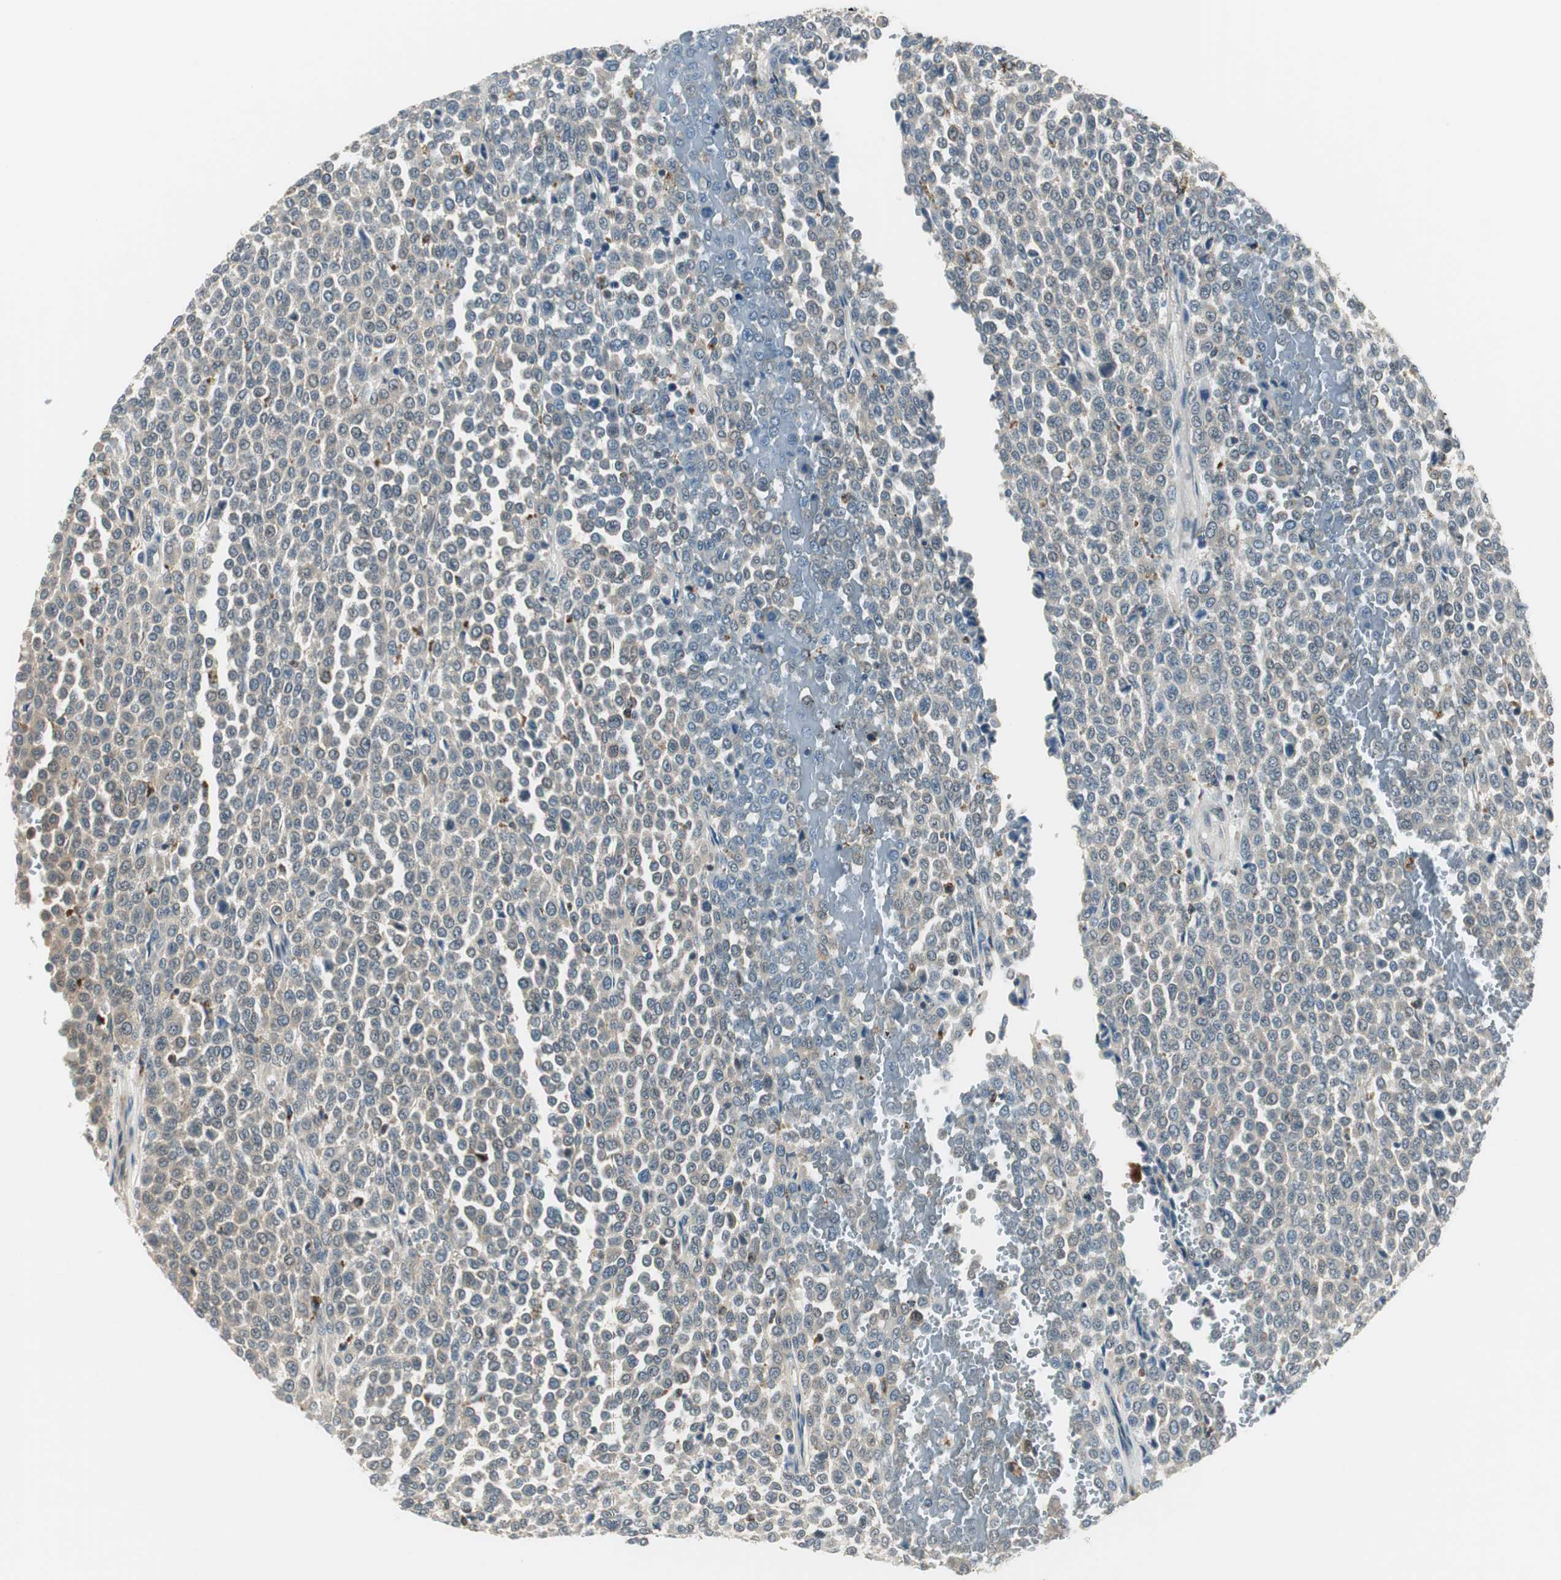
{"staining": {"intensity": "weak", "quantity": "<25%", "location": "cytoplasmic/membranous"}, "tissue": "melanoma", "cell_type": "Tumor cells", "image_type": "cancer", "snomed": [{"axis": "morphology", "description": "Malignant melanoma, Metastatic site"}, {"axis": "topography", "description": "Pancreas"}], "caption": "Tumor cells are negative for brown protein staining in melanoma.", "gene": "NCK1", "patient": {"sex": "female", "age": 30}}